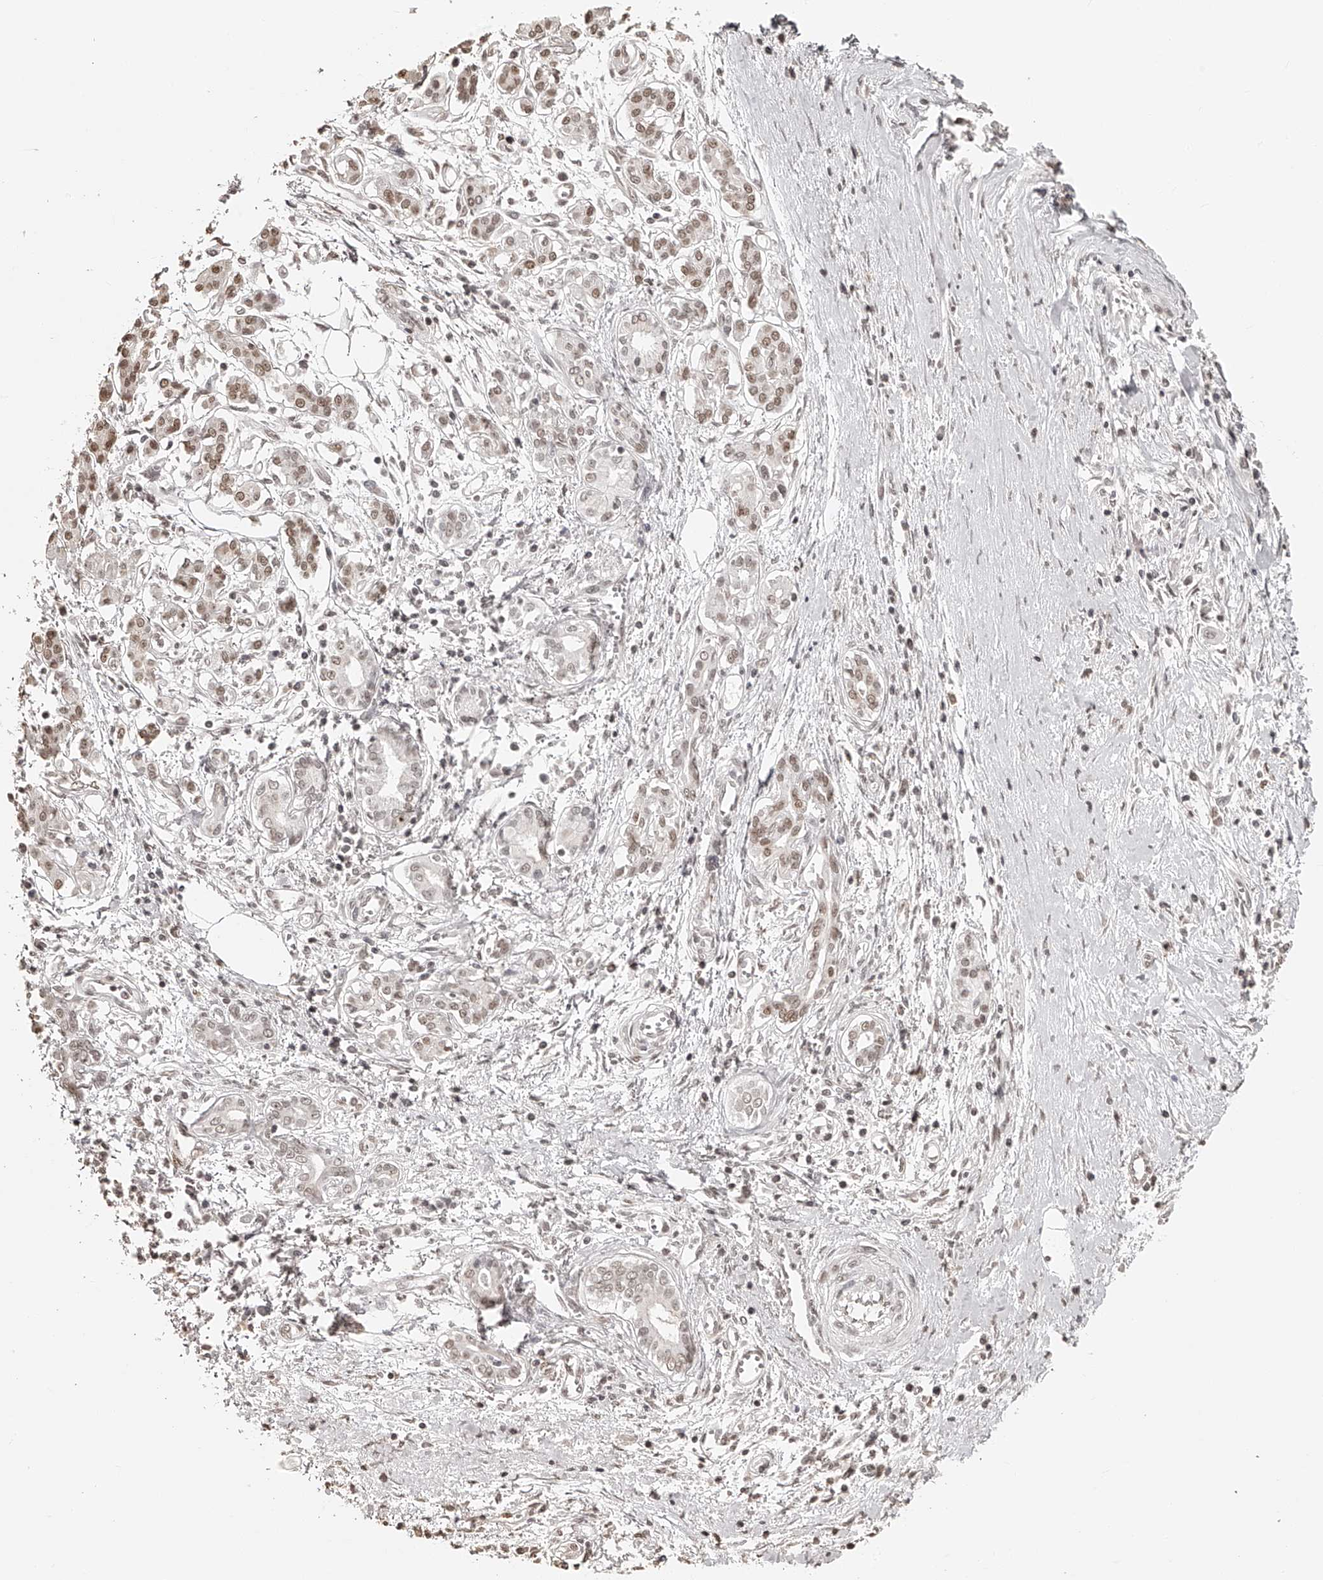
{"staining": {"intensity": "weak", "quantity": ">75%", "location": "nuclear"}, "tissue": "pancreatic cancer", "cell_type": "Tumor cells", "image_type": "cancer", "snomed": [{"axis": "morphology", "description": "Adenocarcinoma, NOS"}, {"axis": "topography", "description": "Pancreas"}], "caption": "Pancreatic adenocarcinoma stained with a protein marker exhibits weak staining in tumor cells.", "gene": "ZNF503", "patient": {"sex": "male", "age": 58}}